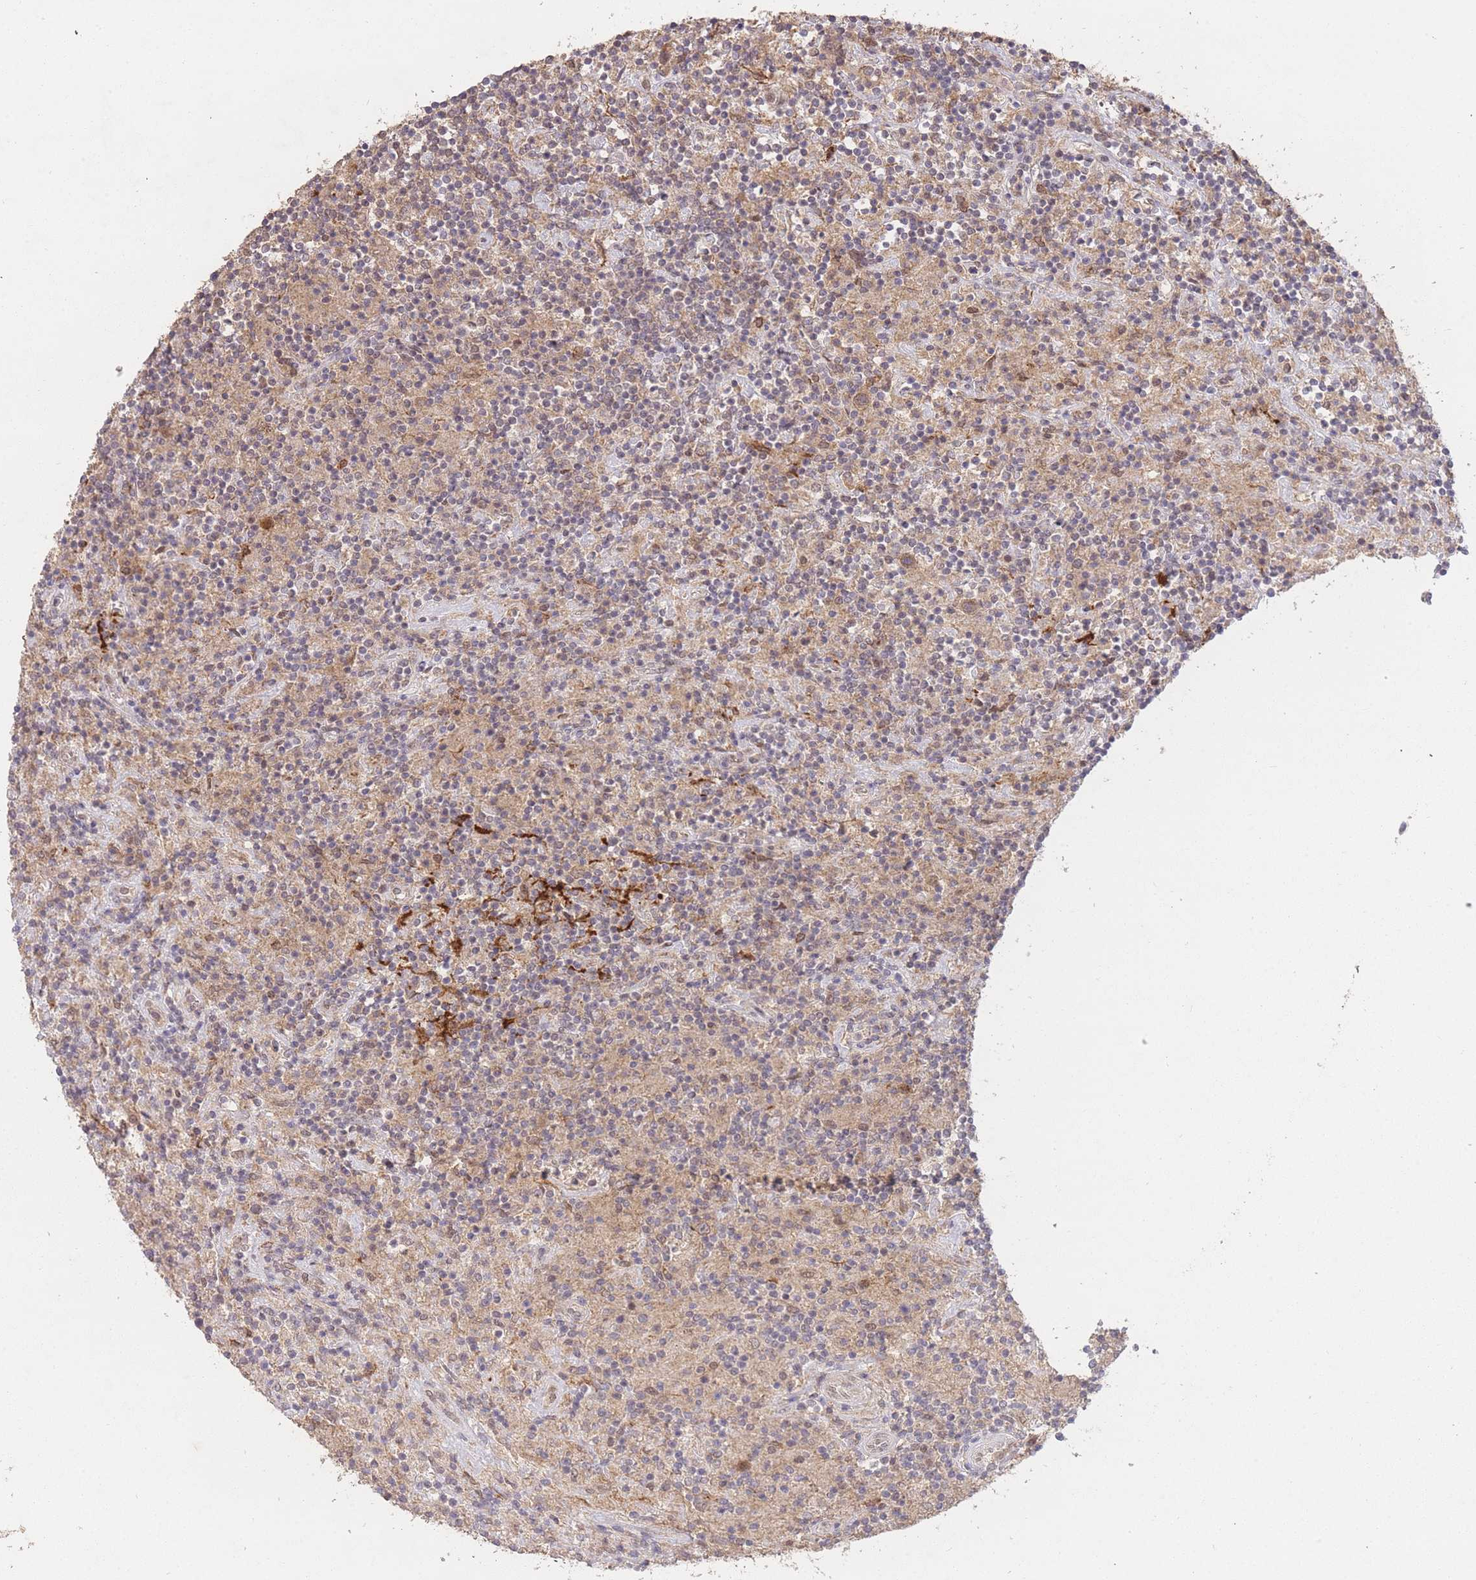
{"staining": {"intensity": "weak", "quantity": ">75%", "location": "cytoplasmic/membranous"}, "tissue": "lymphoma", "cell_type": "Tumor cells", "image_type": "cancer", "snomed": [{"axis": "morphology", "description": "Hodgkin's disease, NOS"}, {"axis": "topography", "description": "Lymph node"}], "caption": "The image shows immunohistochemical staining of lymphoma. There is weak cytoplasmic/membranous expression is identified in about >75% of tumor cells.", "gene": "RNF144B", "patient": {"sex": "male", "age": 70}}